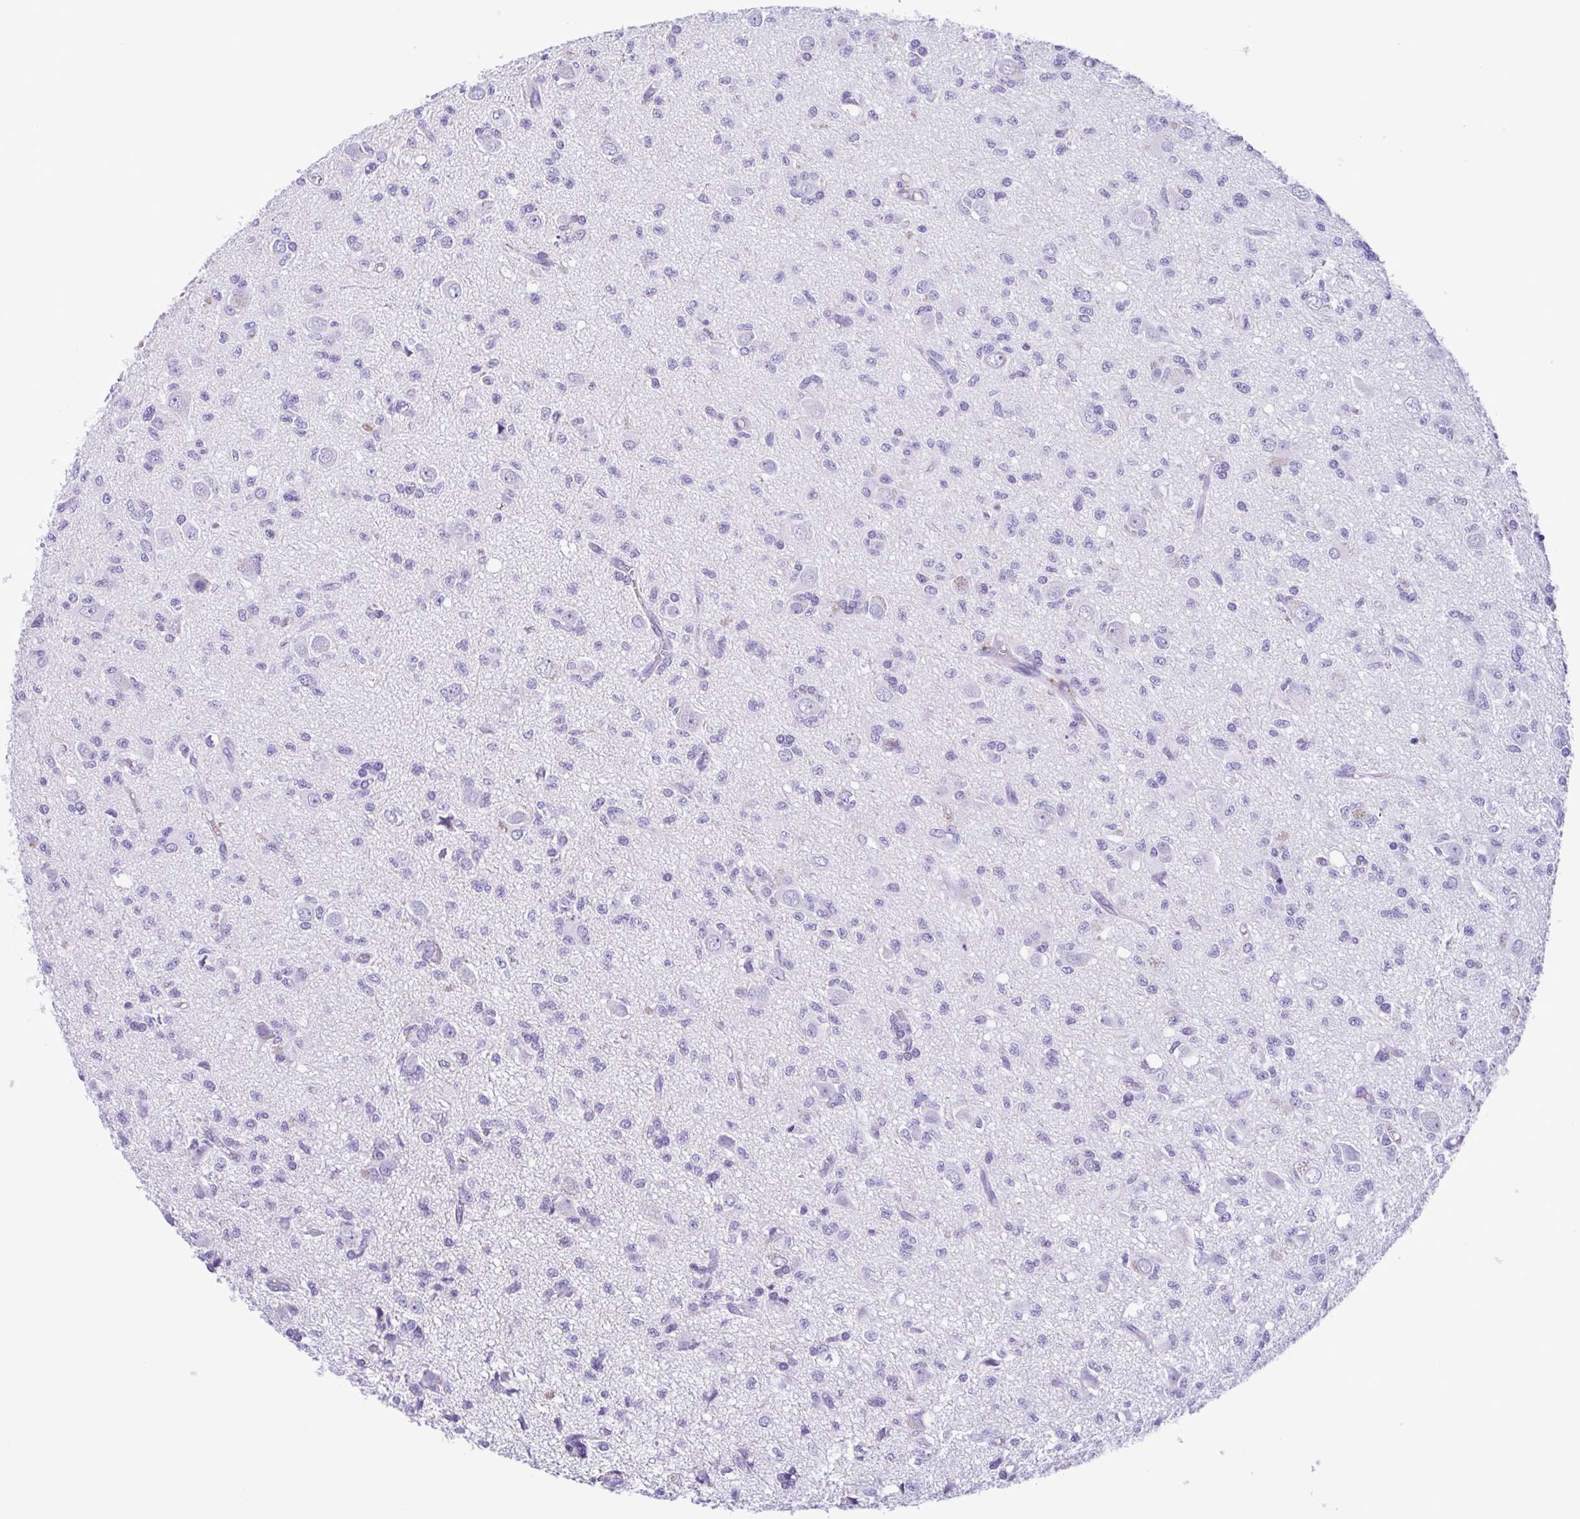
{"staining": {"intensity": "negative", "quantity": "none", "location": "none"}, "tissue": "glioma", "cell_type": "Tumor cells", "image_type": "cancer", "snomed": [{"axis": "morphology", "description": "Glioma, malignant, Low grade"}, {"axis": "topography", "description": "Brain"}], "caption": "This is a photomicrograph of IHC staining of glioma, which shows no expression in tumor cells. The staining was performed using DAB to visualize the protein expression in brown, while the nuclei were stained in blue with hematoxylin (Magnification: 20x).", "gene": "LTF", "patient": {"sex": "male", "age": 64}}